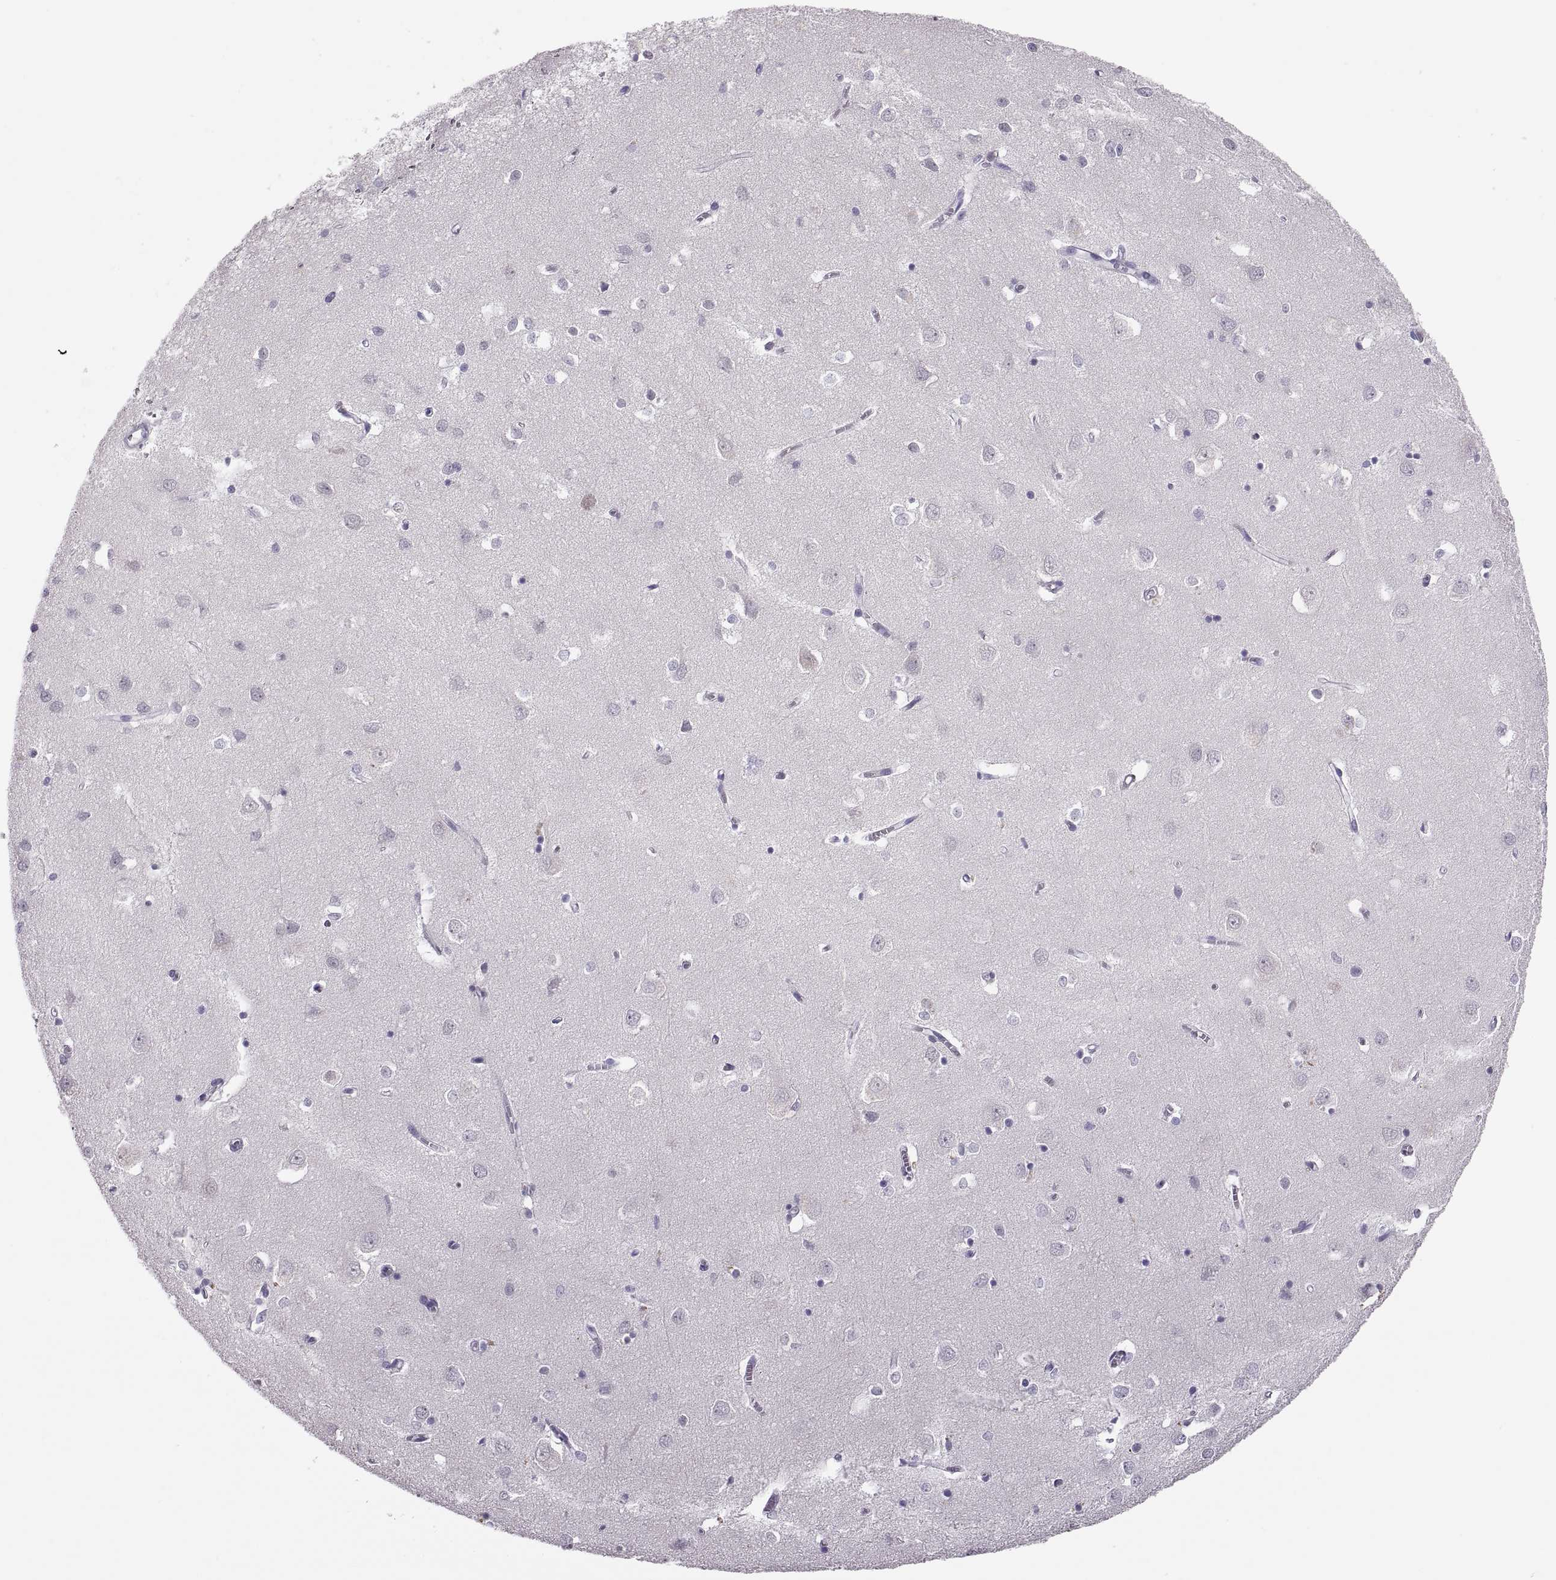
{"staining": {"intensity": "negative", "quantity": "none", "location": "none"}, "tissue": "cerebral cortex", "cell_type": "Endothelial cells", "image_type": "normal", "snomed": [{"axis": "morphology", "description": "Normal tissue, NOS"}, {"axis": "topography", "description": "Cerebral cortex"}], "caption": "A high-resolution image shows IHC staining of normal cerebral cortex, which demonstrates no significant positivity in endothelial cells. (Stains: DAB (3,3'-diaminobenzidine) immunohistochemistry (IHC) with hematoxylin counter stain, Microscopy: brightfield microscopy at high magnification).", "gene": "TTC21A", "patient": {"sex": "male", "age": 70}}